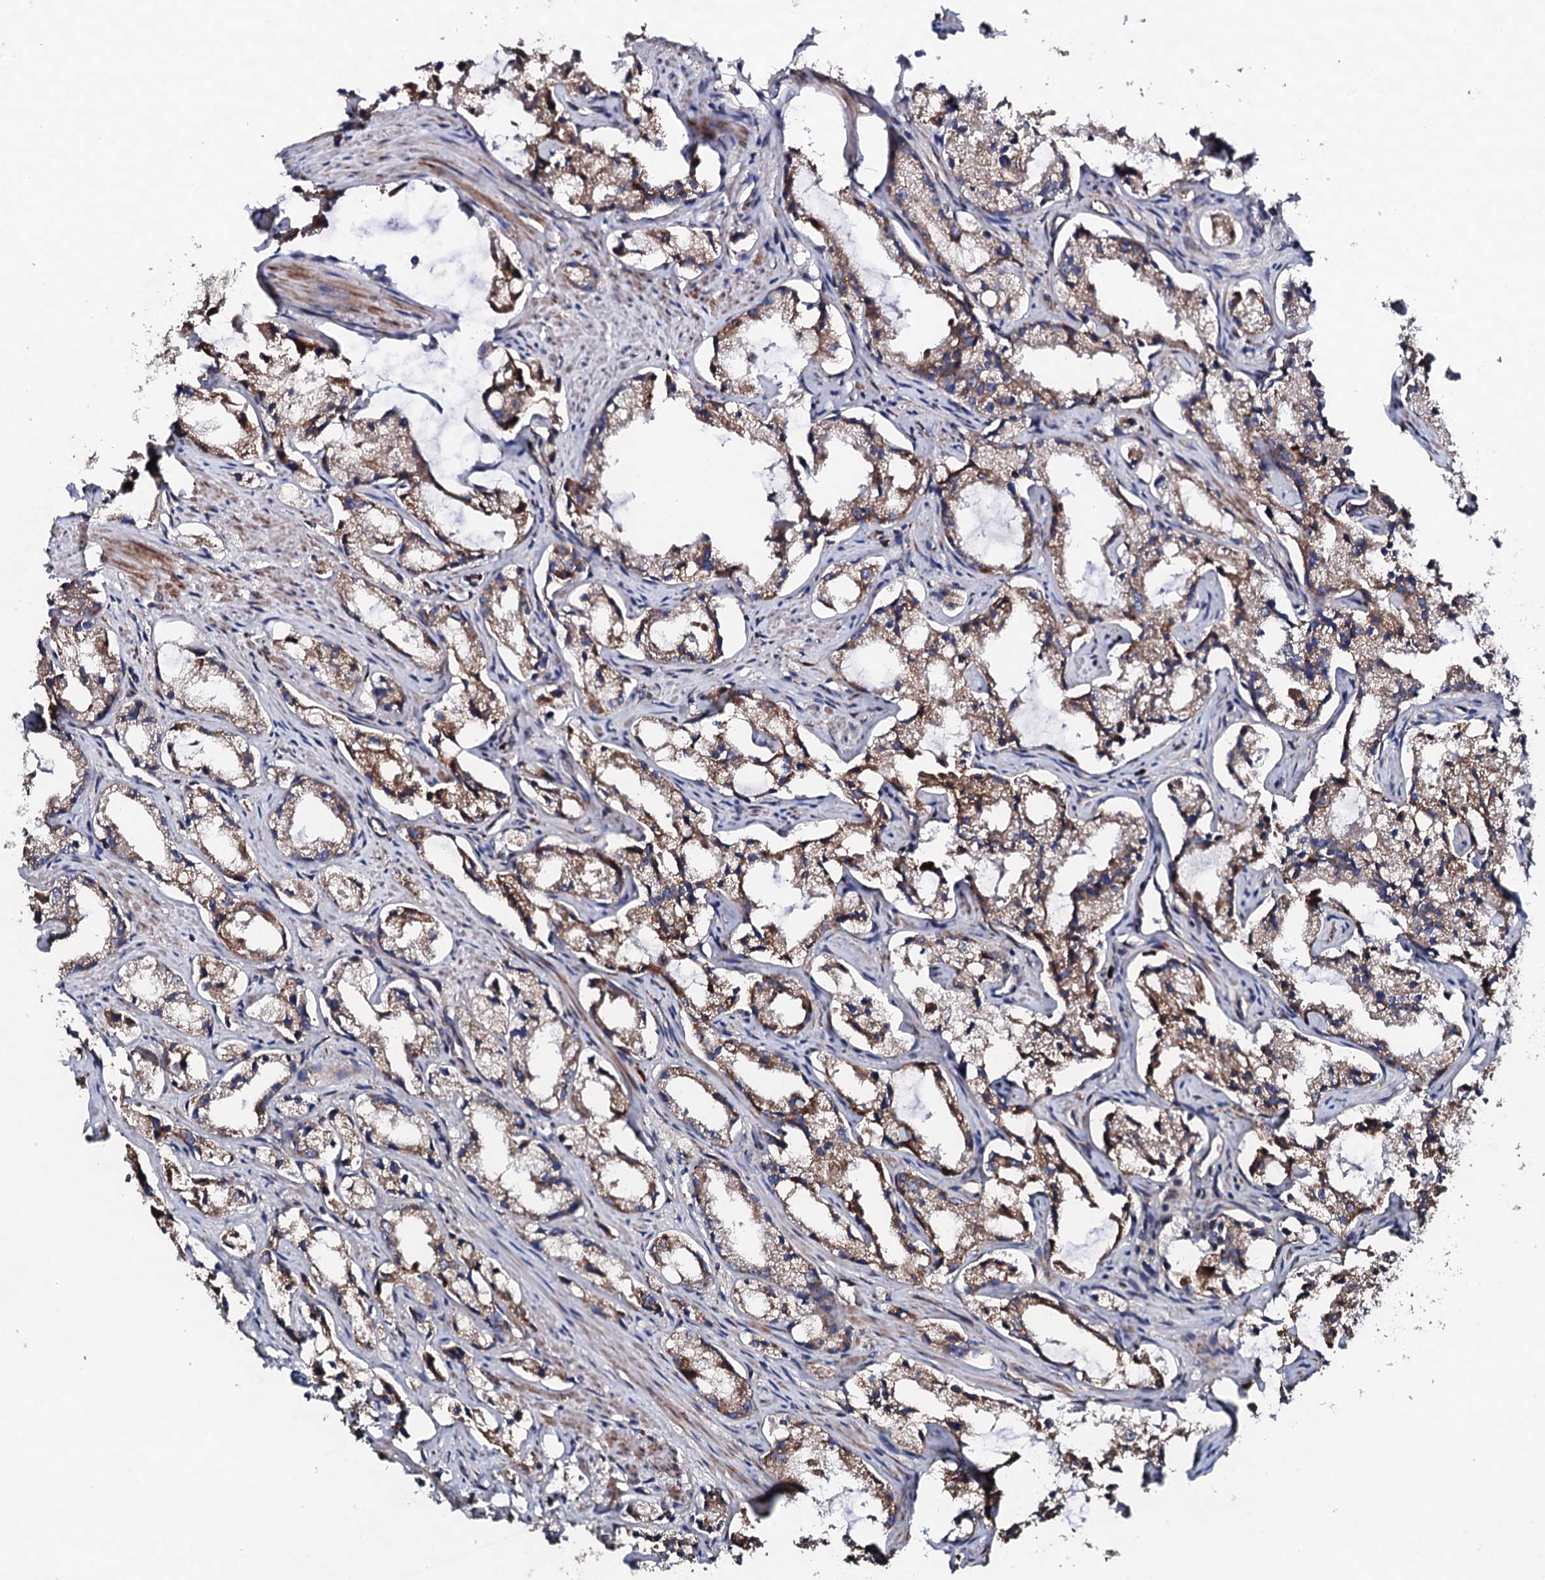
{"staining": {"intensity": "moderate", "quantity": ">75%", "location": "cytoplasmic/membranous"}, "tissue": "prostate cancer", "cell_type": "Tumor cells", "image_type": "cancer", "snomed": [{"axis": "morphology", "description": "Adenocarcinoma, High grade"}, {"axis": "topography", "description": "Prostate"}], "caption": "Protein staining of high-grade adenocarcinoma (prostate) tissue exhibits moderate cytoplasmic/membranous staining in about >75% of tumor cells.", "gene": "LIPT2", "patient": {"sex": "male", "age": 66}}